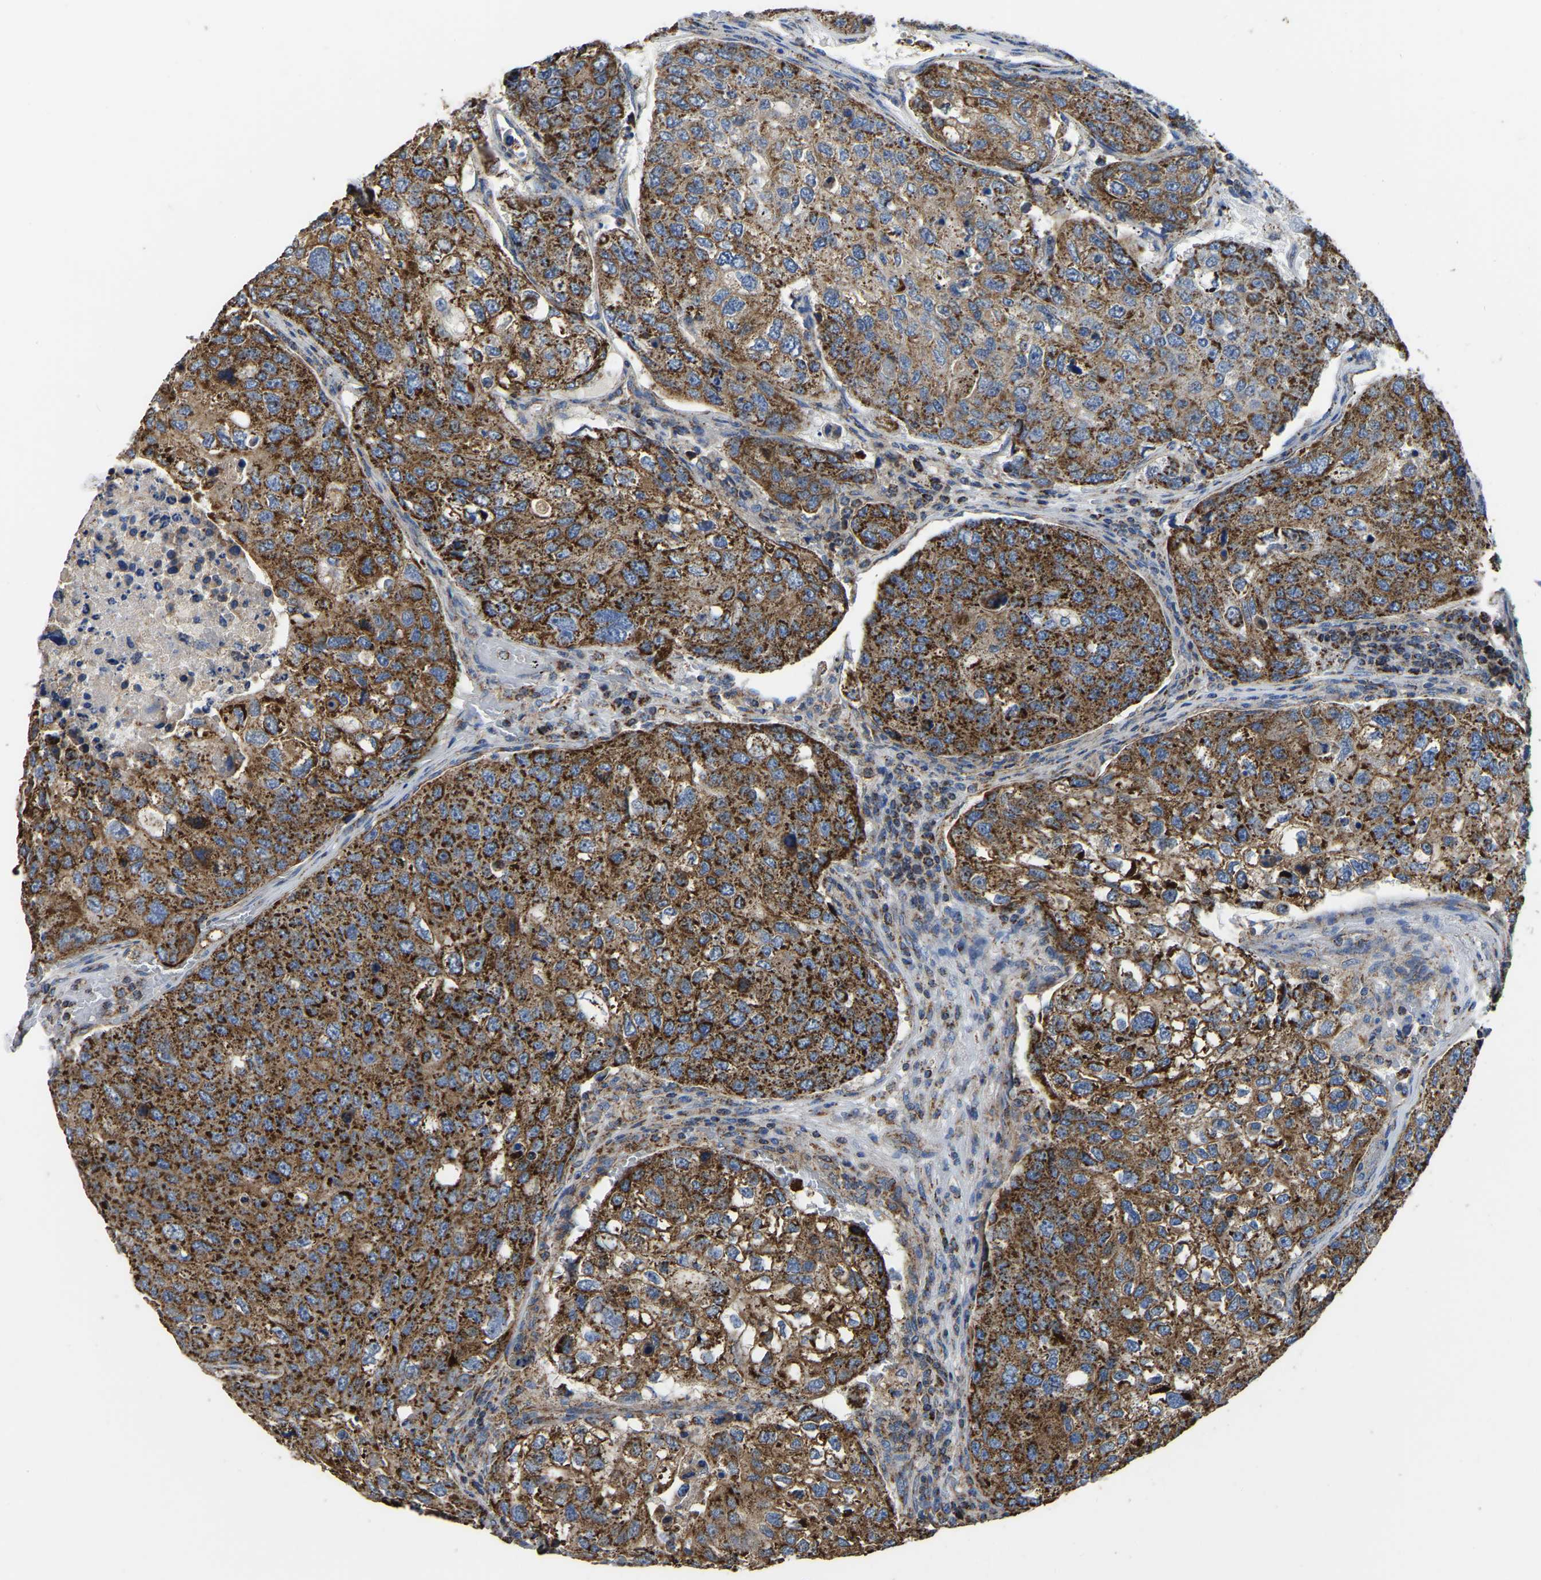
{"staining": {"intensity": "strong", "quantity": ">75%", "location": "cytoplasmic/membranous"}, "tissue": "urothelial cancer", "cell_type": "Tumor cells", "image_type": "cancer", "snomed": [{"axis": "morphology", "description": "Urothelial carcinoma, High grade"}, {"axis": "topography", "description": "Lymph node"}, {"axis": "topography", "description": "Urinary bladder"}], "caption": "The photomicrograph exhibits a brown stain indicating the presence of a protein in the cytoplasmic/membranous of tumor cells in urothelial carcinoma (high-grade).", "gene": "ETFA", "patient": {"sex": "male", "age": 51}}